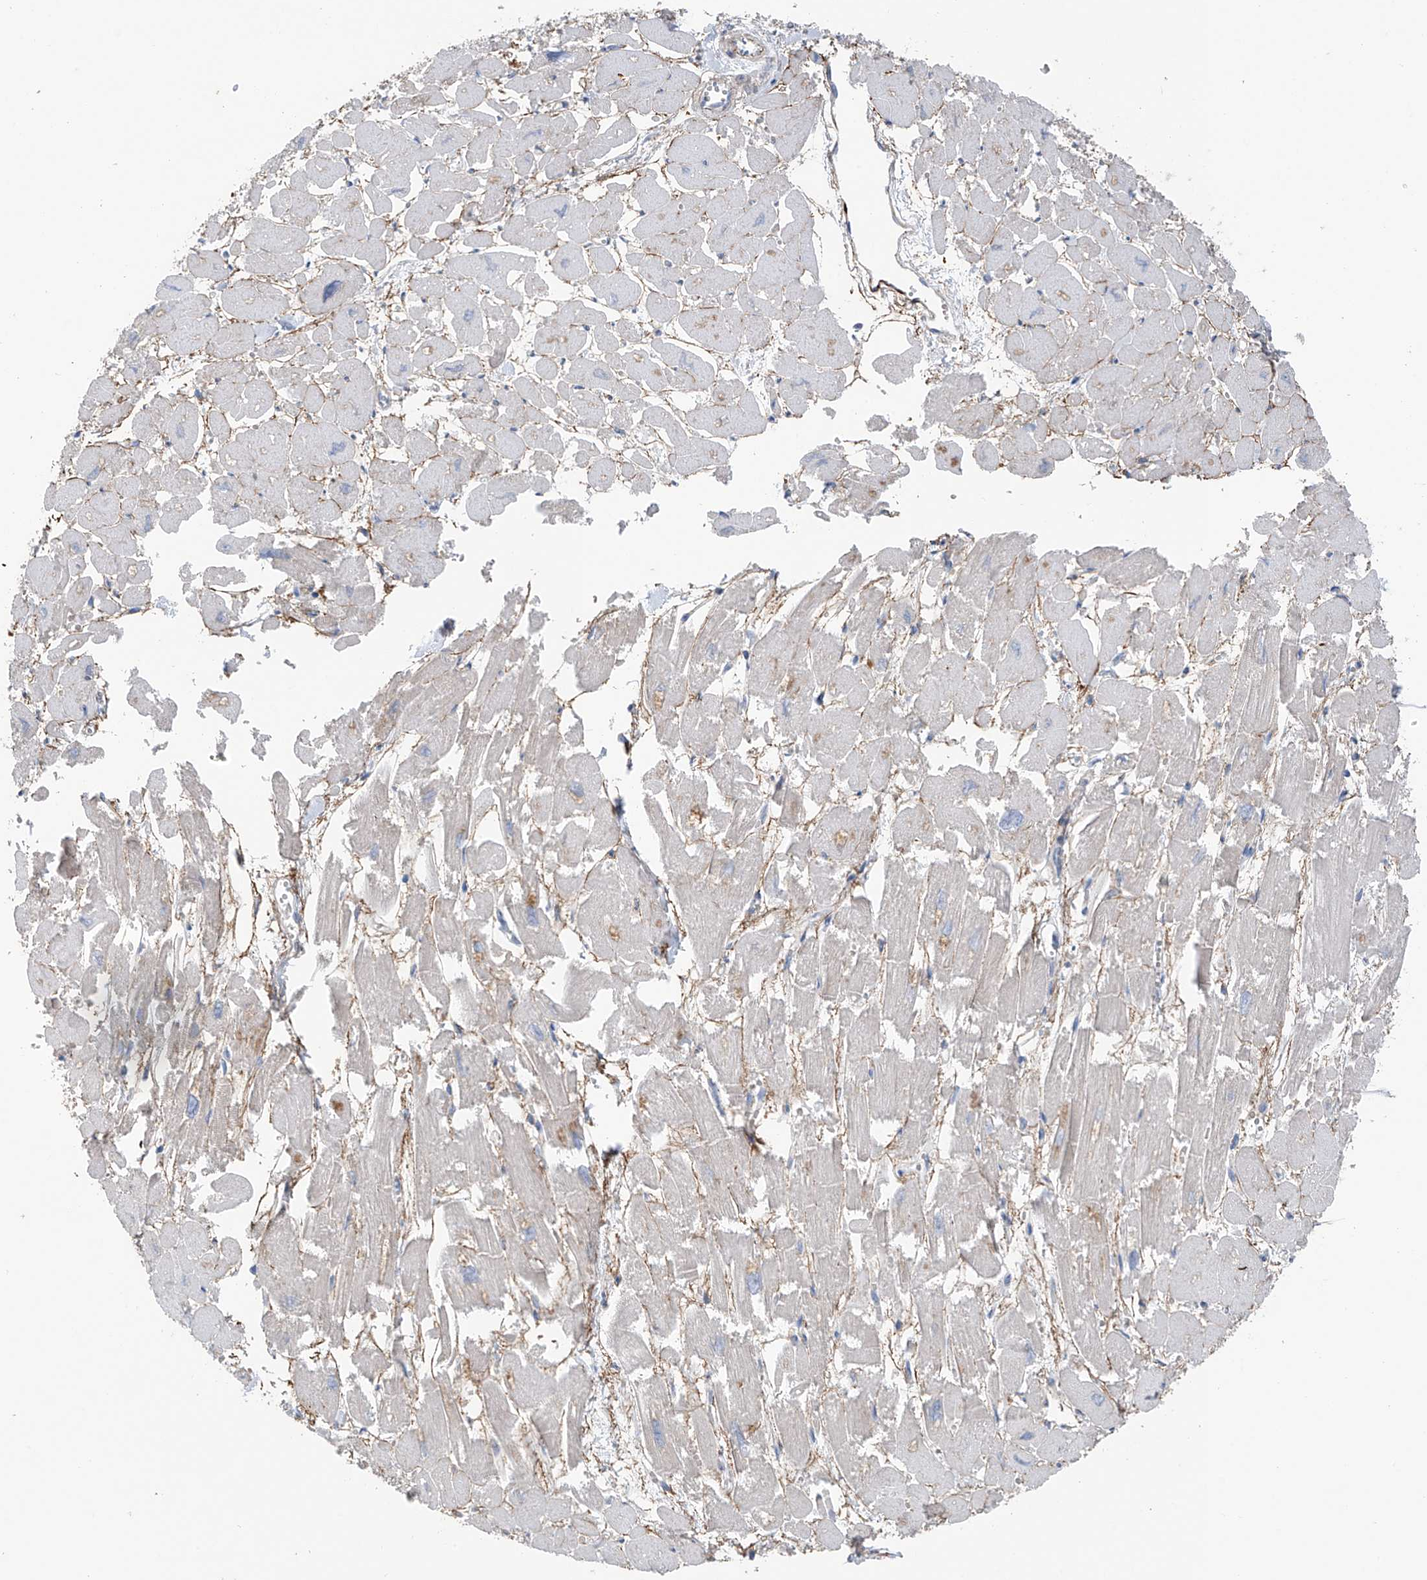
{"staining": {"intensity": "weak", "quantity": "<25%", "location": "cytoplasmic/membranous"}, "tissue": "heart muscle", "cell_type": "Cardiomyocytes", "image_type": "normal", "snomed": [{"axis": "morphology", "description": "Normal tissue, NOS"}, {"axis": "topography", "description": "Heart"}], "caption": "An image of human heart muscle is negative for staining in cardiomyocytes.", "gene": "GALNTL6", "patient": {"sex": "male", "age": 54}}